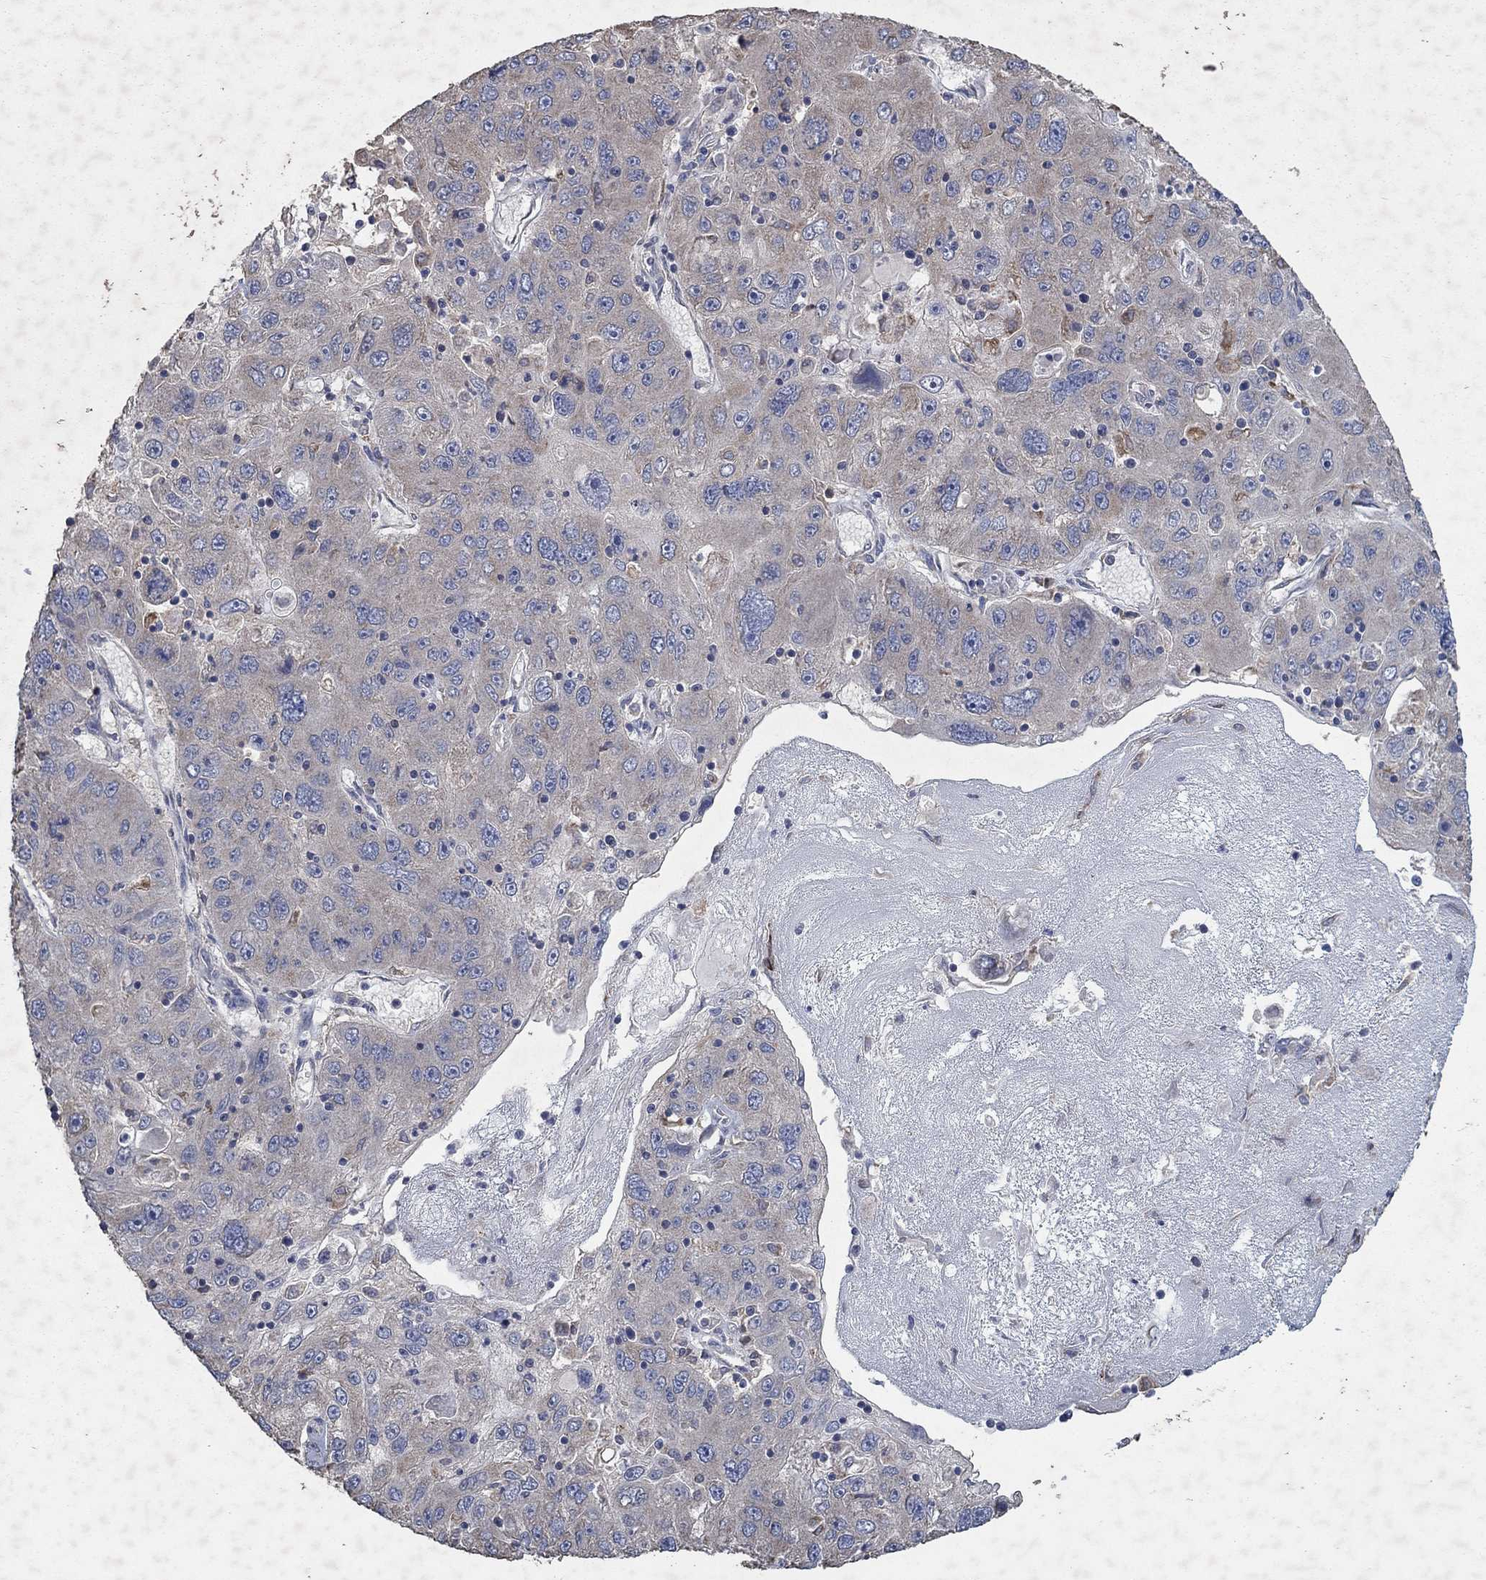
{"staining": {"intensity": "negative", "quantity": "none", "location": "none"}, "tissue": "stomach cancer", "cell_type": "Tumor cells", "image_type": "cancer", "snomed": [{"axis": "morphology", "description": "Adenocarcinoma, NOS"}, {"axis": "topography", "description": "Stomach"}], "caption": "The histopathology image shows no significant staining in tumor cells of stomach cancer (adenocarcinoma). (DAB (3,3'-diaminobenzidine) immunohistochemistry (IHC) with hematoxylin counter stain).", "gene": "NCEH1", "patient": {"sex": "male", "age": 56}}